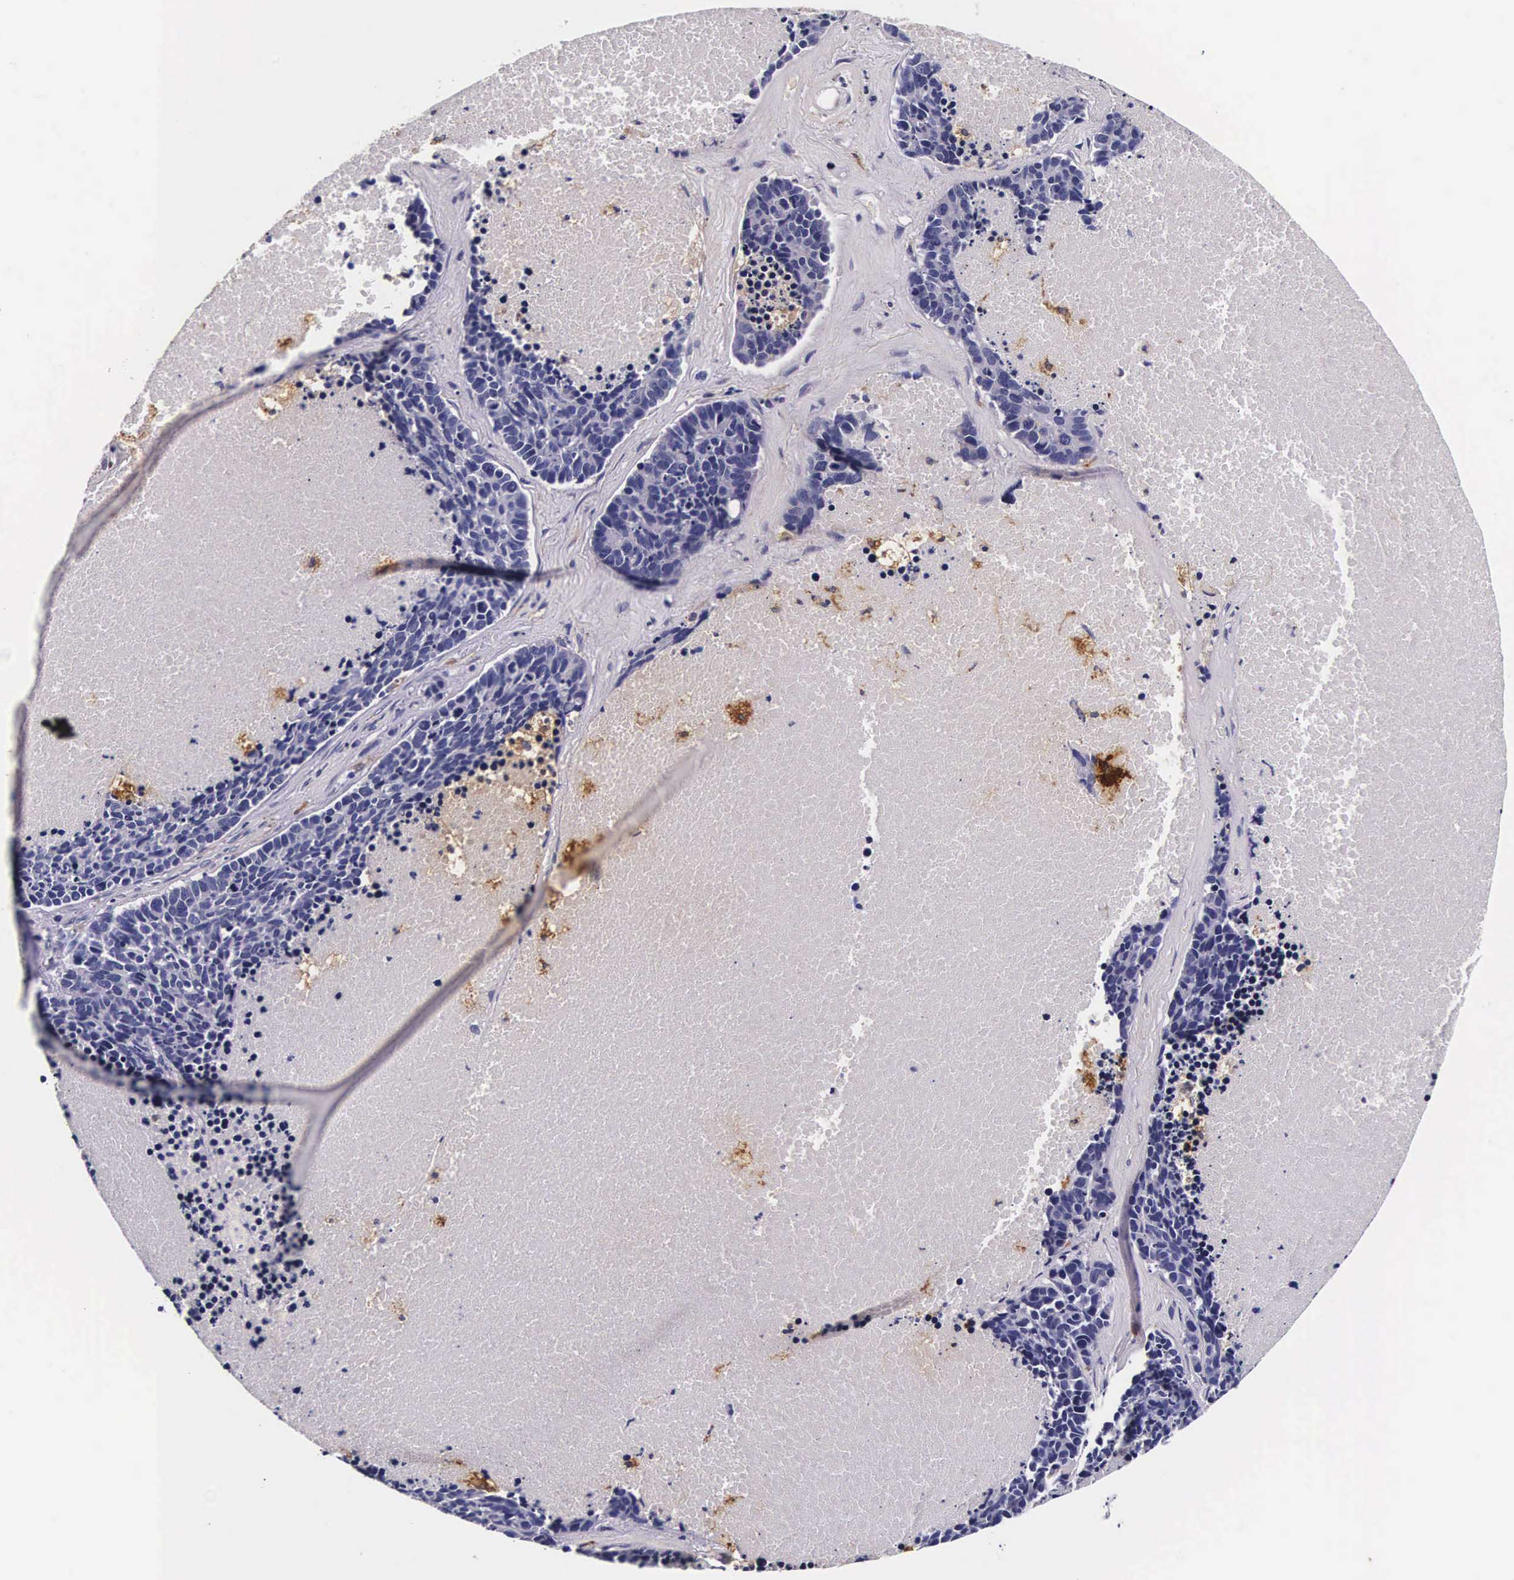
{"staining": {"intensity": "negative", "quantity": "none", "location": "none"}, "tissue": "lung cancer", "cell_type": "Tumor cells", "image_type": "cancer", "snomed": [{"axis": "morphology", "description": "Neoplasm, malignant, NOS"}, {"axis": "topography", "description": "Lung"}], "caption": "Tumor cells show no significant staining in lung malignant neoplasm.", "gene": "CTSB", "patient": {"sex": "female", "age": 75}}